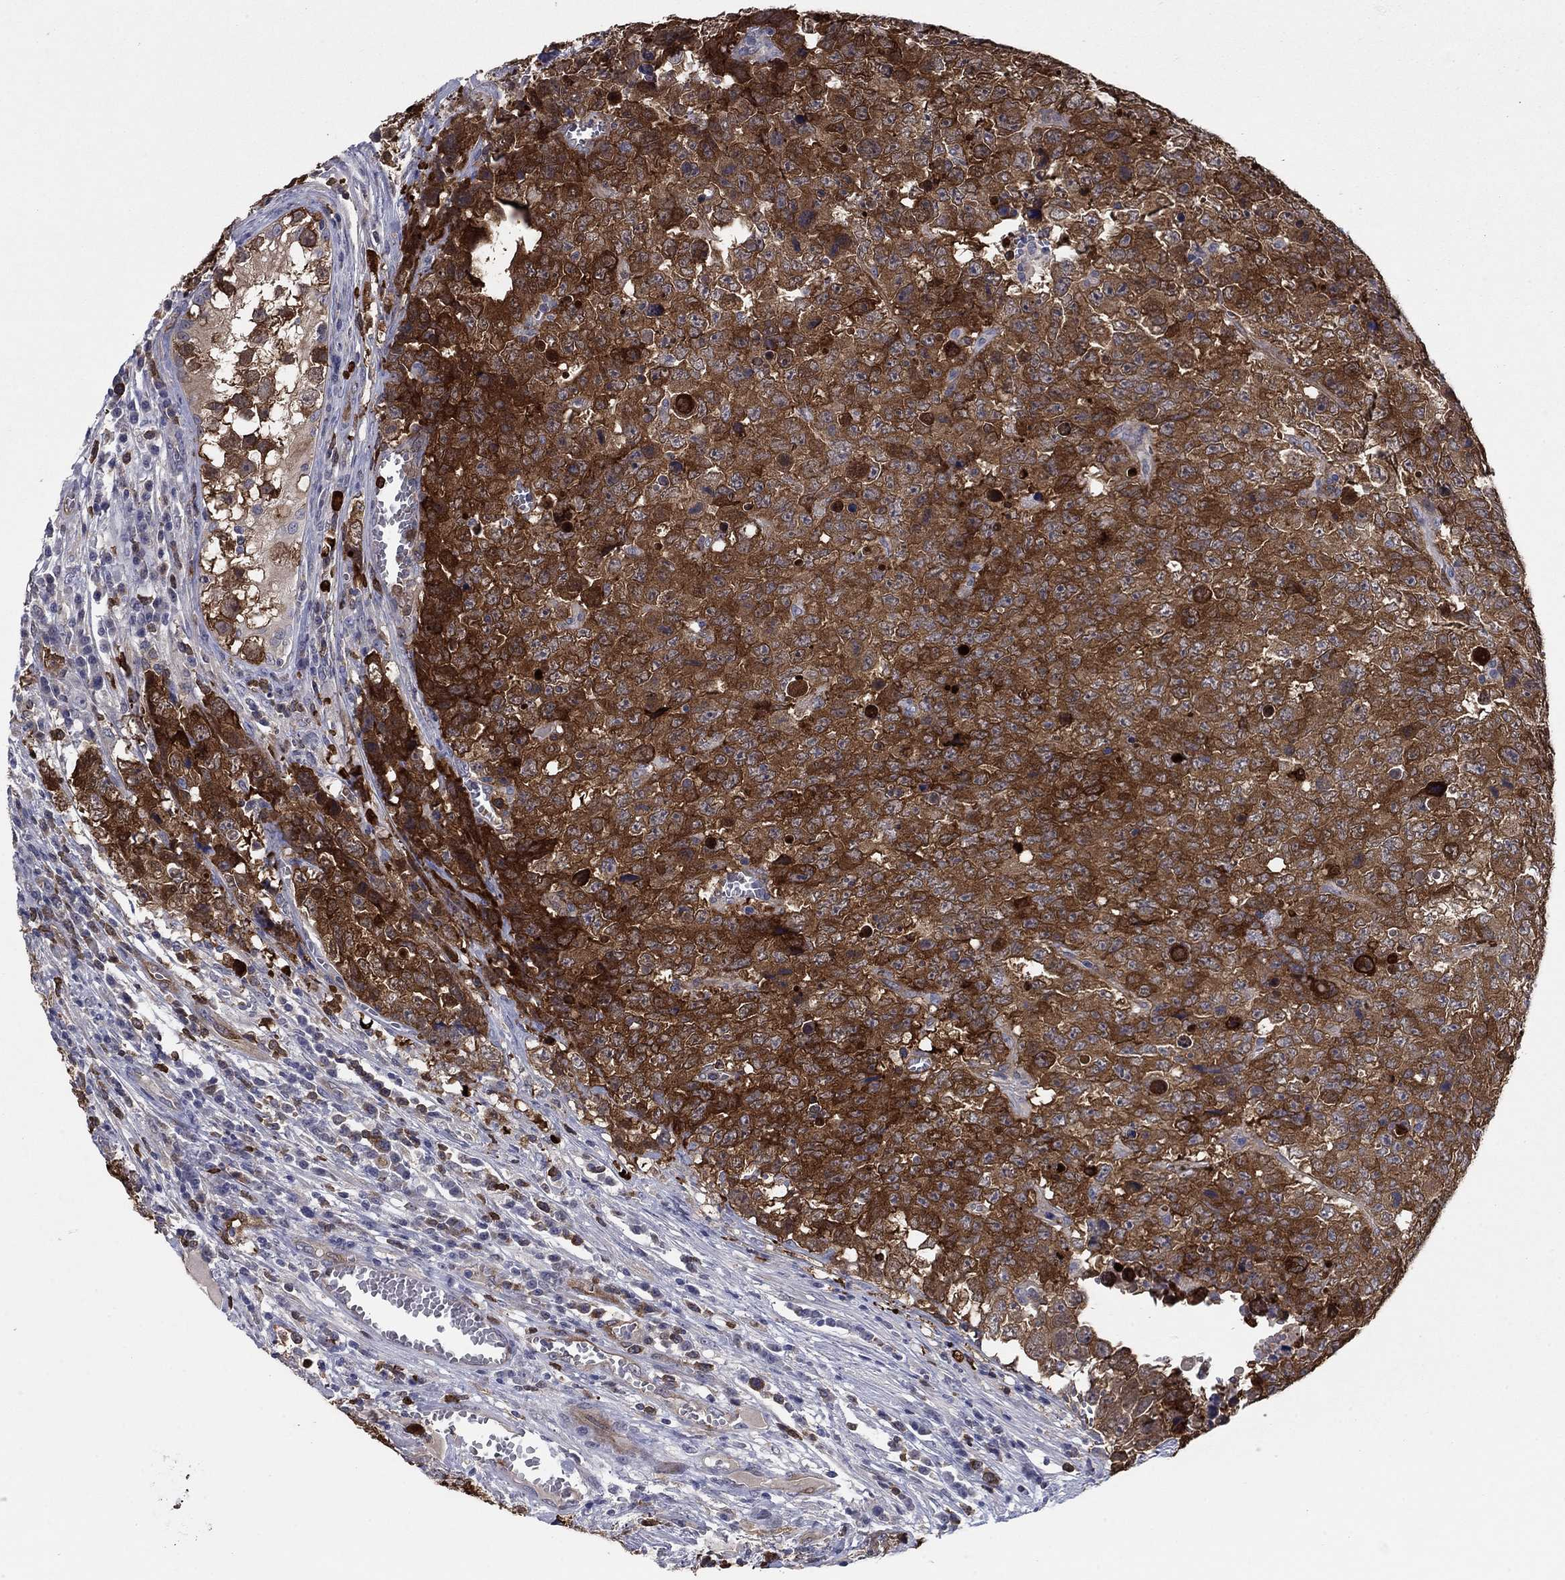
{"staining": {"intensity": "strong", "quantity": ">75%", "location": "cytoplasmic/membranous"}, "tissue": "testis cancer", "cell_type": "Tumor cells", "image_type": "cancer", "snomed": [{"axis": "morphology", "description": "Carcinoma, Embryonal, NOS"}, {"axis": "topography", "description": "Testis"}], "caption": "Immunohistochemical staining of embryonal carcinoma (testis) demonstrates strong cytoplasmic/membranous protein expression in approximately >75% of tumor cells.", "gene": "STMN1", "patient": {"sex": "male", "age": 23}}